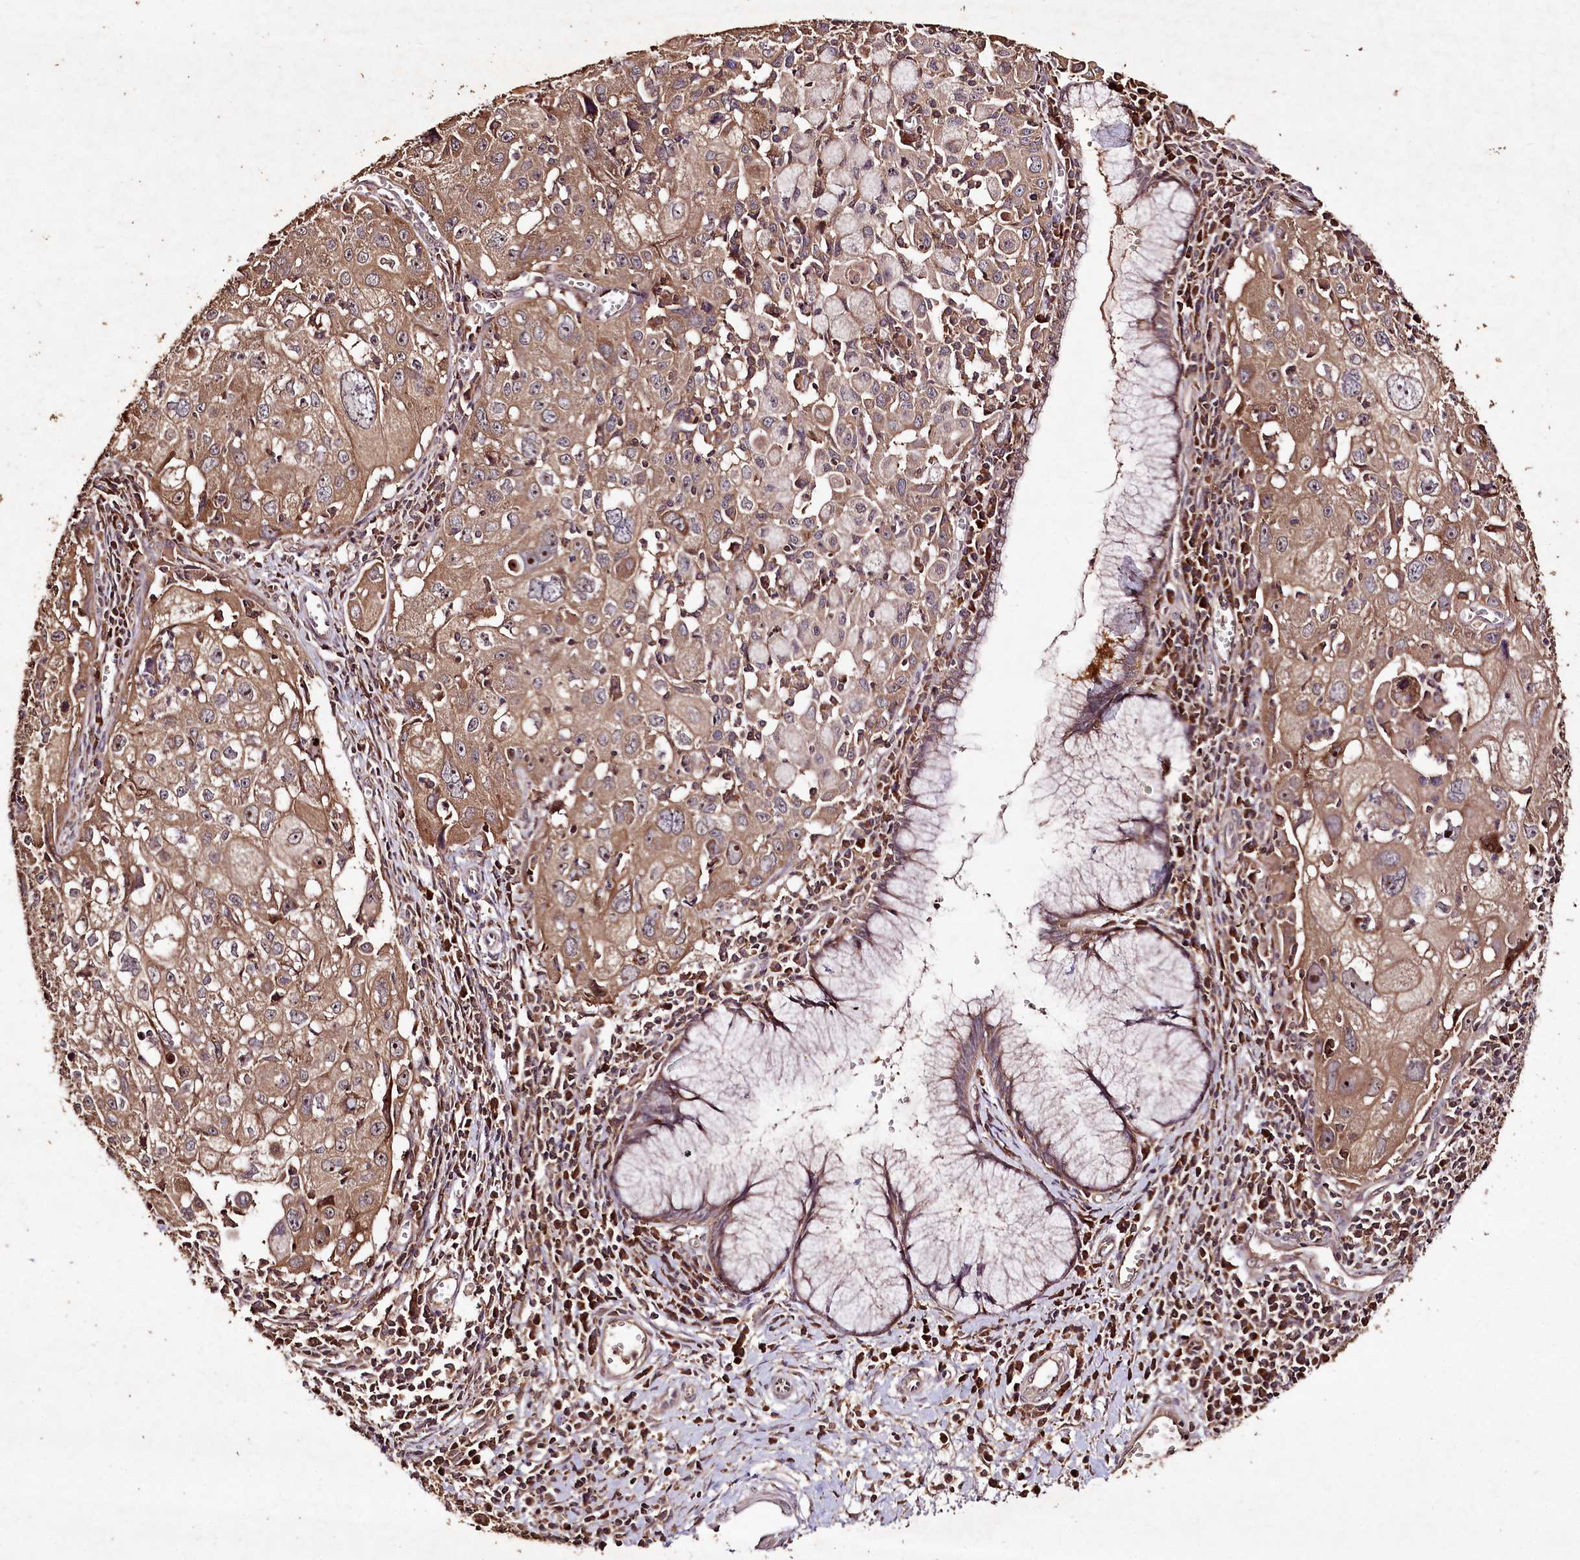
{"staining": {"intensity": "moderate", "quantity": ">75%", "location": "cytoplasmic/membranous,nuclear"}, "tissue": "cervical cancer", "cell_type": "Tumor cells", "image_type": "cancer", "snomed": [{"axis": "morphology", "description": "Squamous cell carcinoma, NOS"}, {"axis": "topography", "description": "Cervix"}], "caption": "A micrograph of human cervical cancer (squamous cell carcinoma) stained for a protein displays moderate cytoplasmic/membranous and nuclear brown staining in tumor cells.", "gene": "FAM53B", "patient": {"sex": "female", "age": 42}}